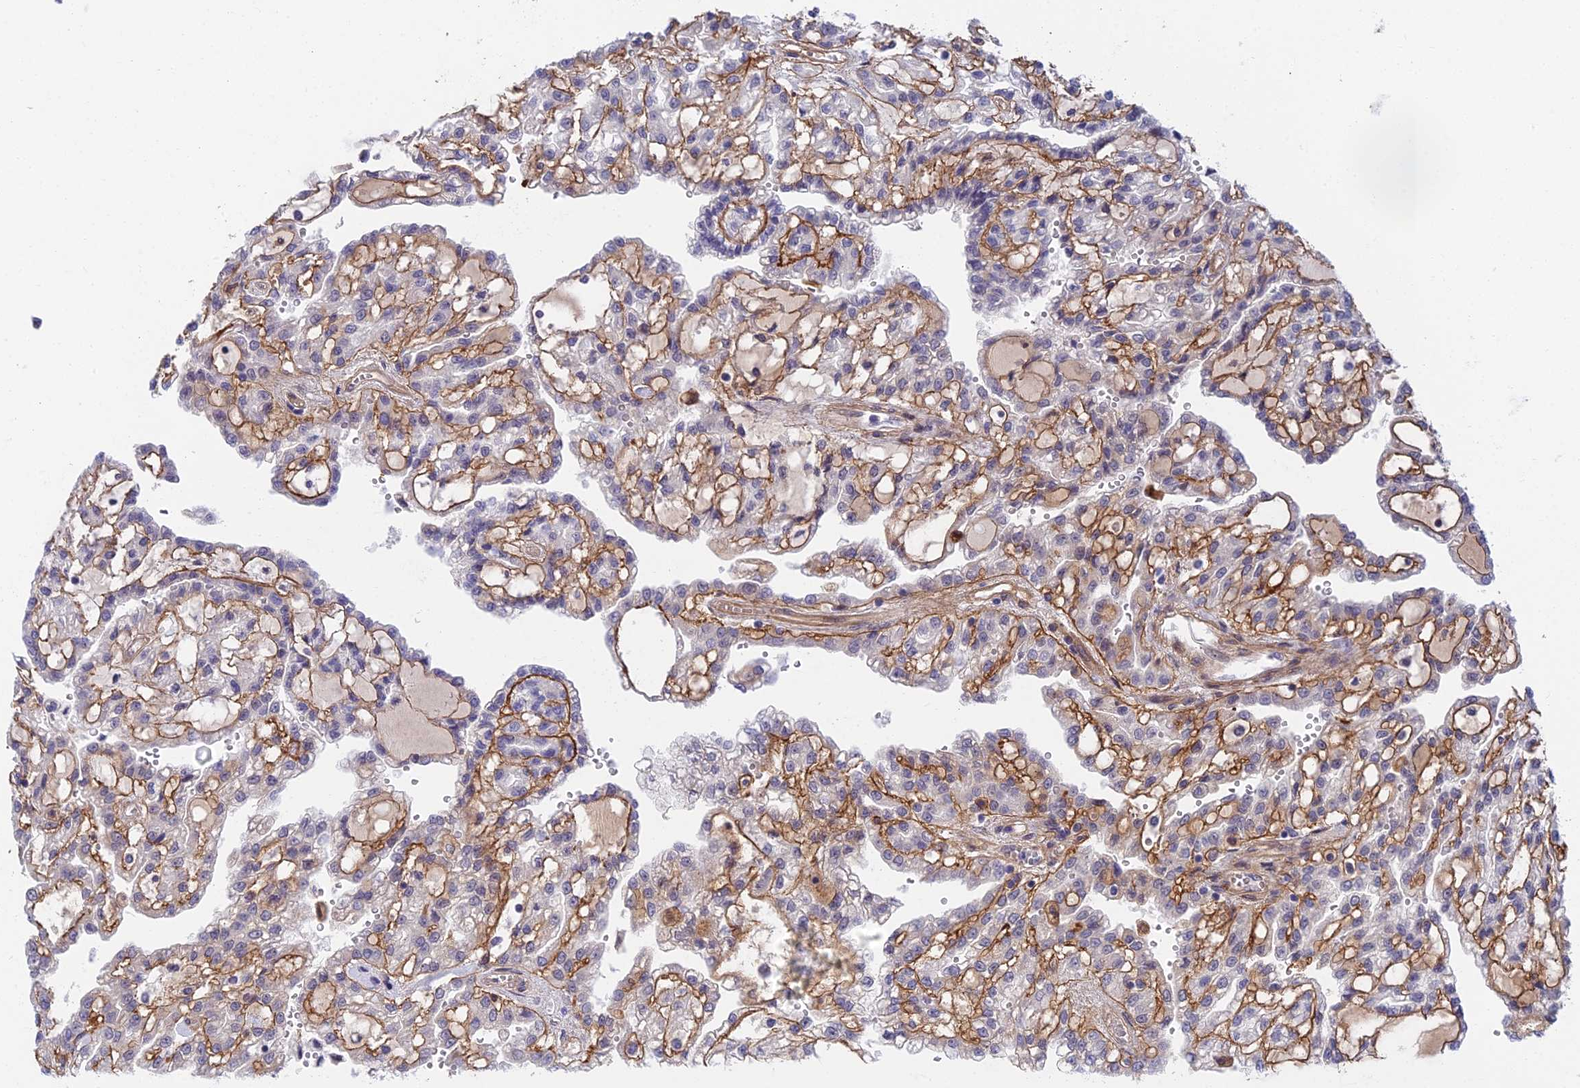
{"staining": {"intensity": "moderate", "quantity": "25%-75%", "location": "cytoplasmic/membranous"}, "tissue": "renal cancer", "cell_type": "Tumor cells", "image_type": "cancer", "snomed": [{"axis": "morphology", "description": "Adenocarcinoma, NOS"}, {"axis": "topography", "description": "Kidney"}], "caption": "About 25%-75% of tumor cells in human renal adenocarcinoma show moderate cytoplasmic/membranous protein staining as visualized by brown immunohistochemical staining.", "gene": "NSMCE1", "patient": {"sex": "male", "age": 63}}